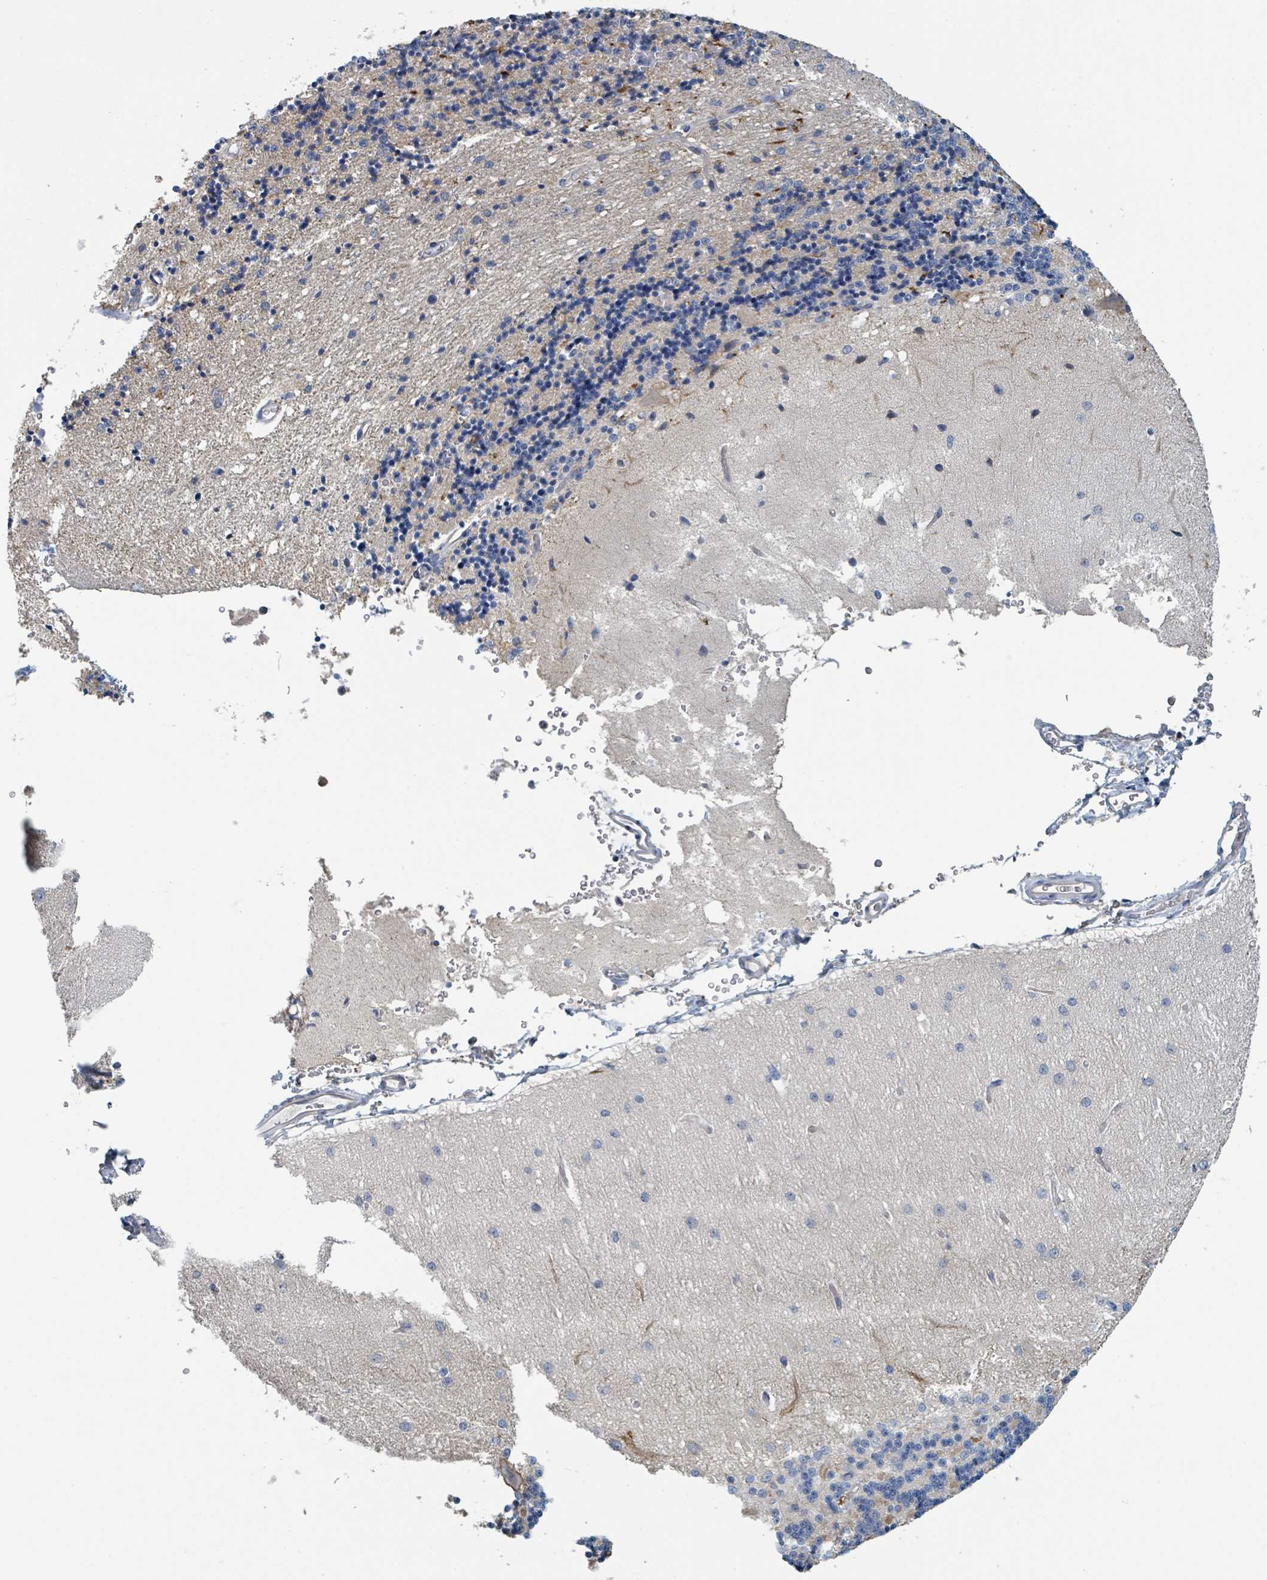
{"staining": {"intensity": "moderate", "quantity": "<25%", "location": "cytoplasmic/membranous"}, "tissue": "cerebellum", "cell_type": "Cells in granular layer", "image_type": "normal", "snomed": [{"axis": "morphology", "description": "Normal tissue, NOS"}, {"axis": "topography", "description": "Cerebellum"}], "caption": "Brown immunohistochemical staining in benign cerebellum reveals moderate cytoplasmic/membranous positivity in about <25% of cells in granular layer.", "gene": "LRRC42", "patient": {"sex": "female", "age": 29}}